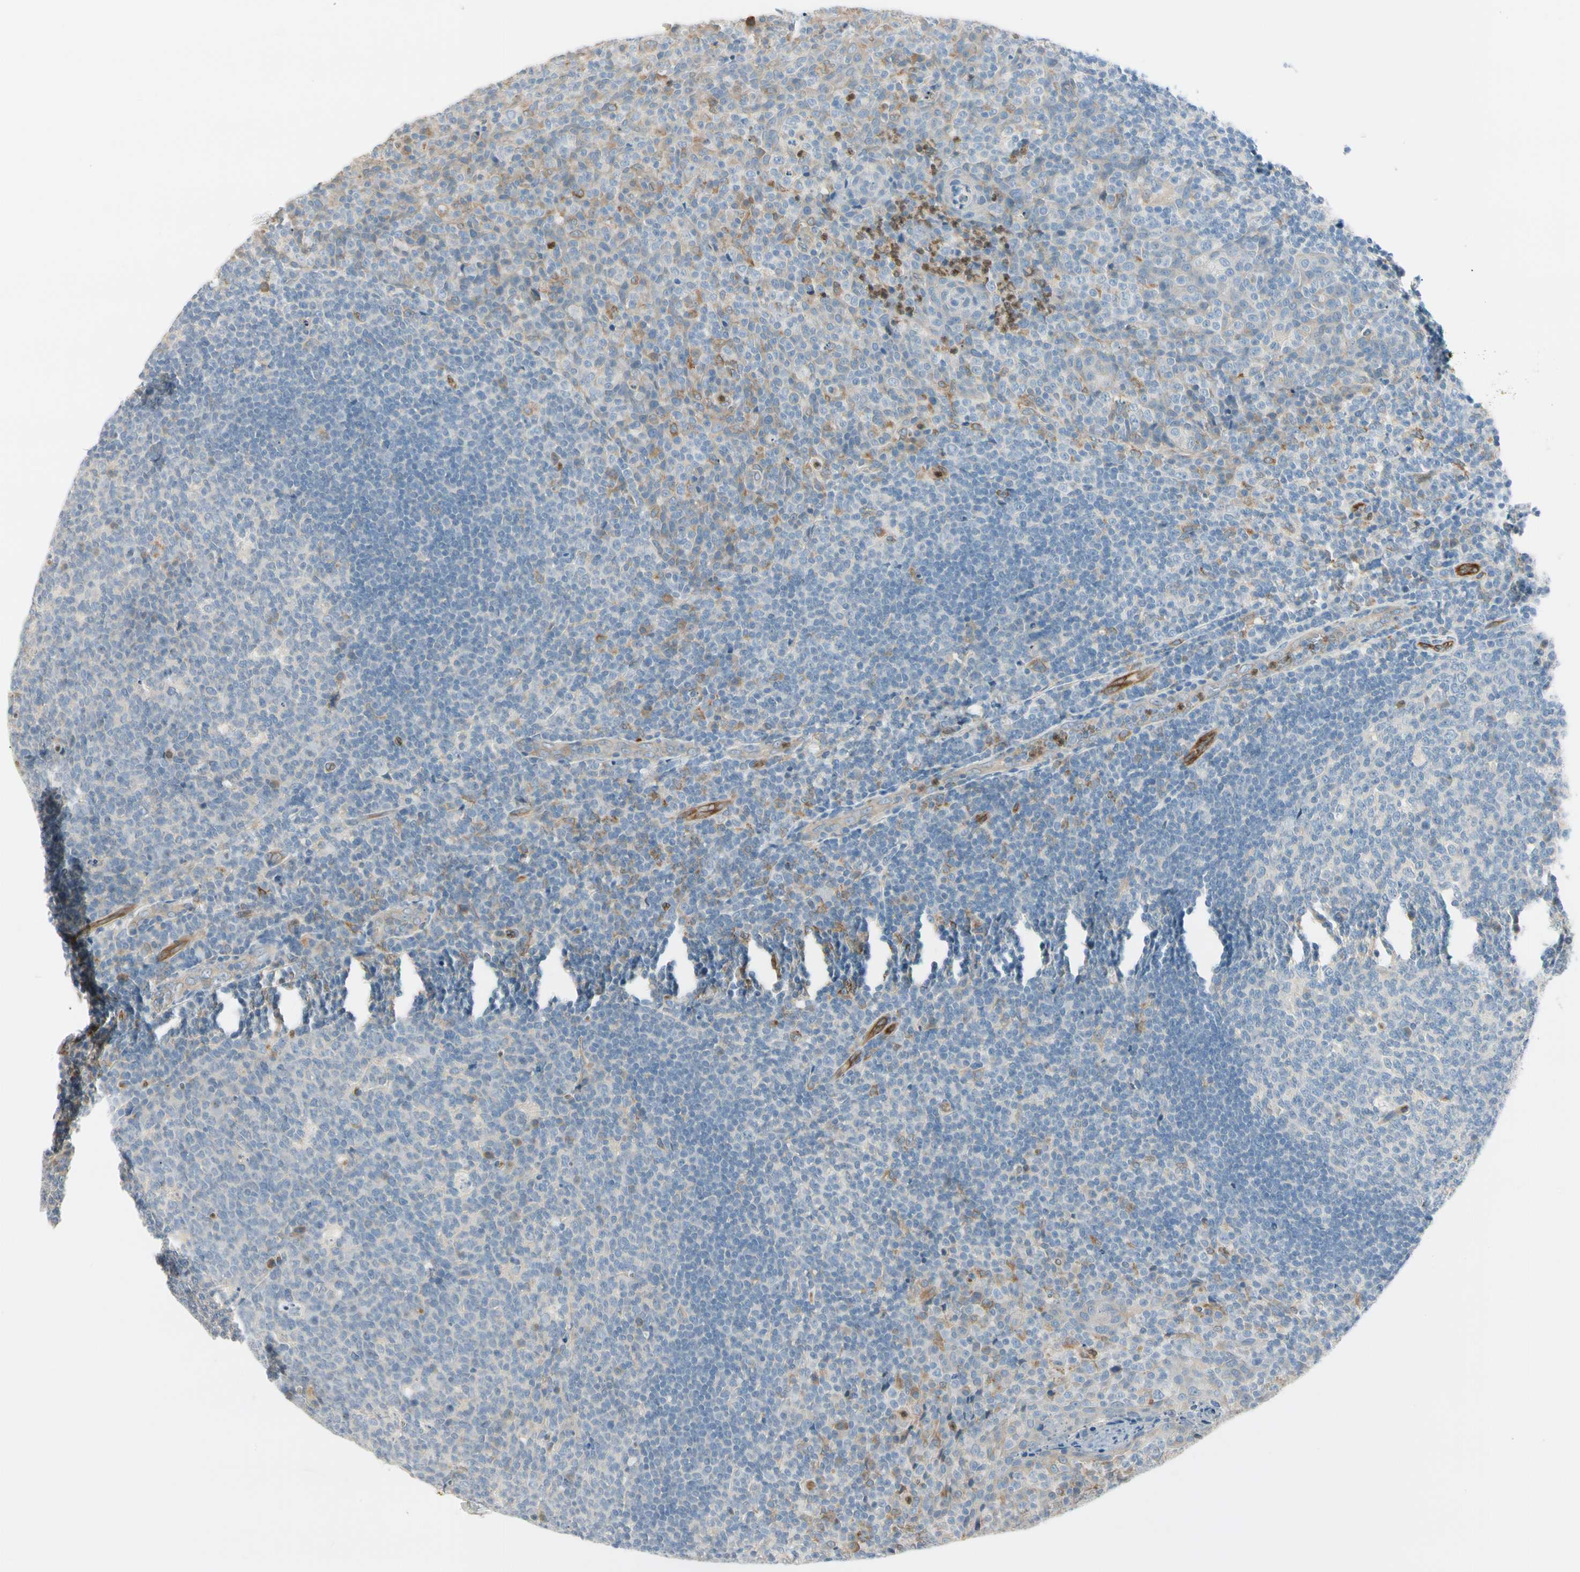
{"staining": {"intensity": "weak", "quantity": "<25%", "location": "cytoplasmic/membranous"}, "tissue": "tonsil", "cell_type": "Germinal center cells", "image_type": "normal", "snomed": [{"axis": "morphology", "description": "Normal tissue, NOS"}, {"axis": "topography", "description": "Tonsil"}], "caption": "The micrograph displays no significant expression in germinal center cells of tonsil.", "gene": "LPCAT2", "patient": {"sex": "male", "age": 17}}